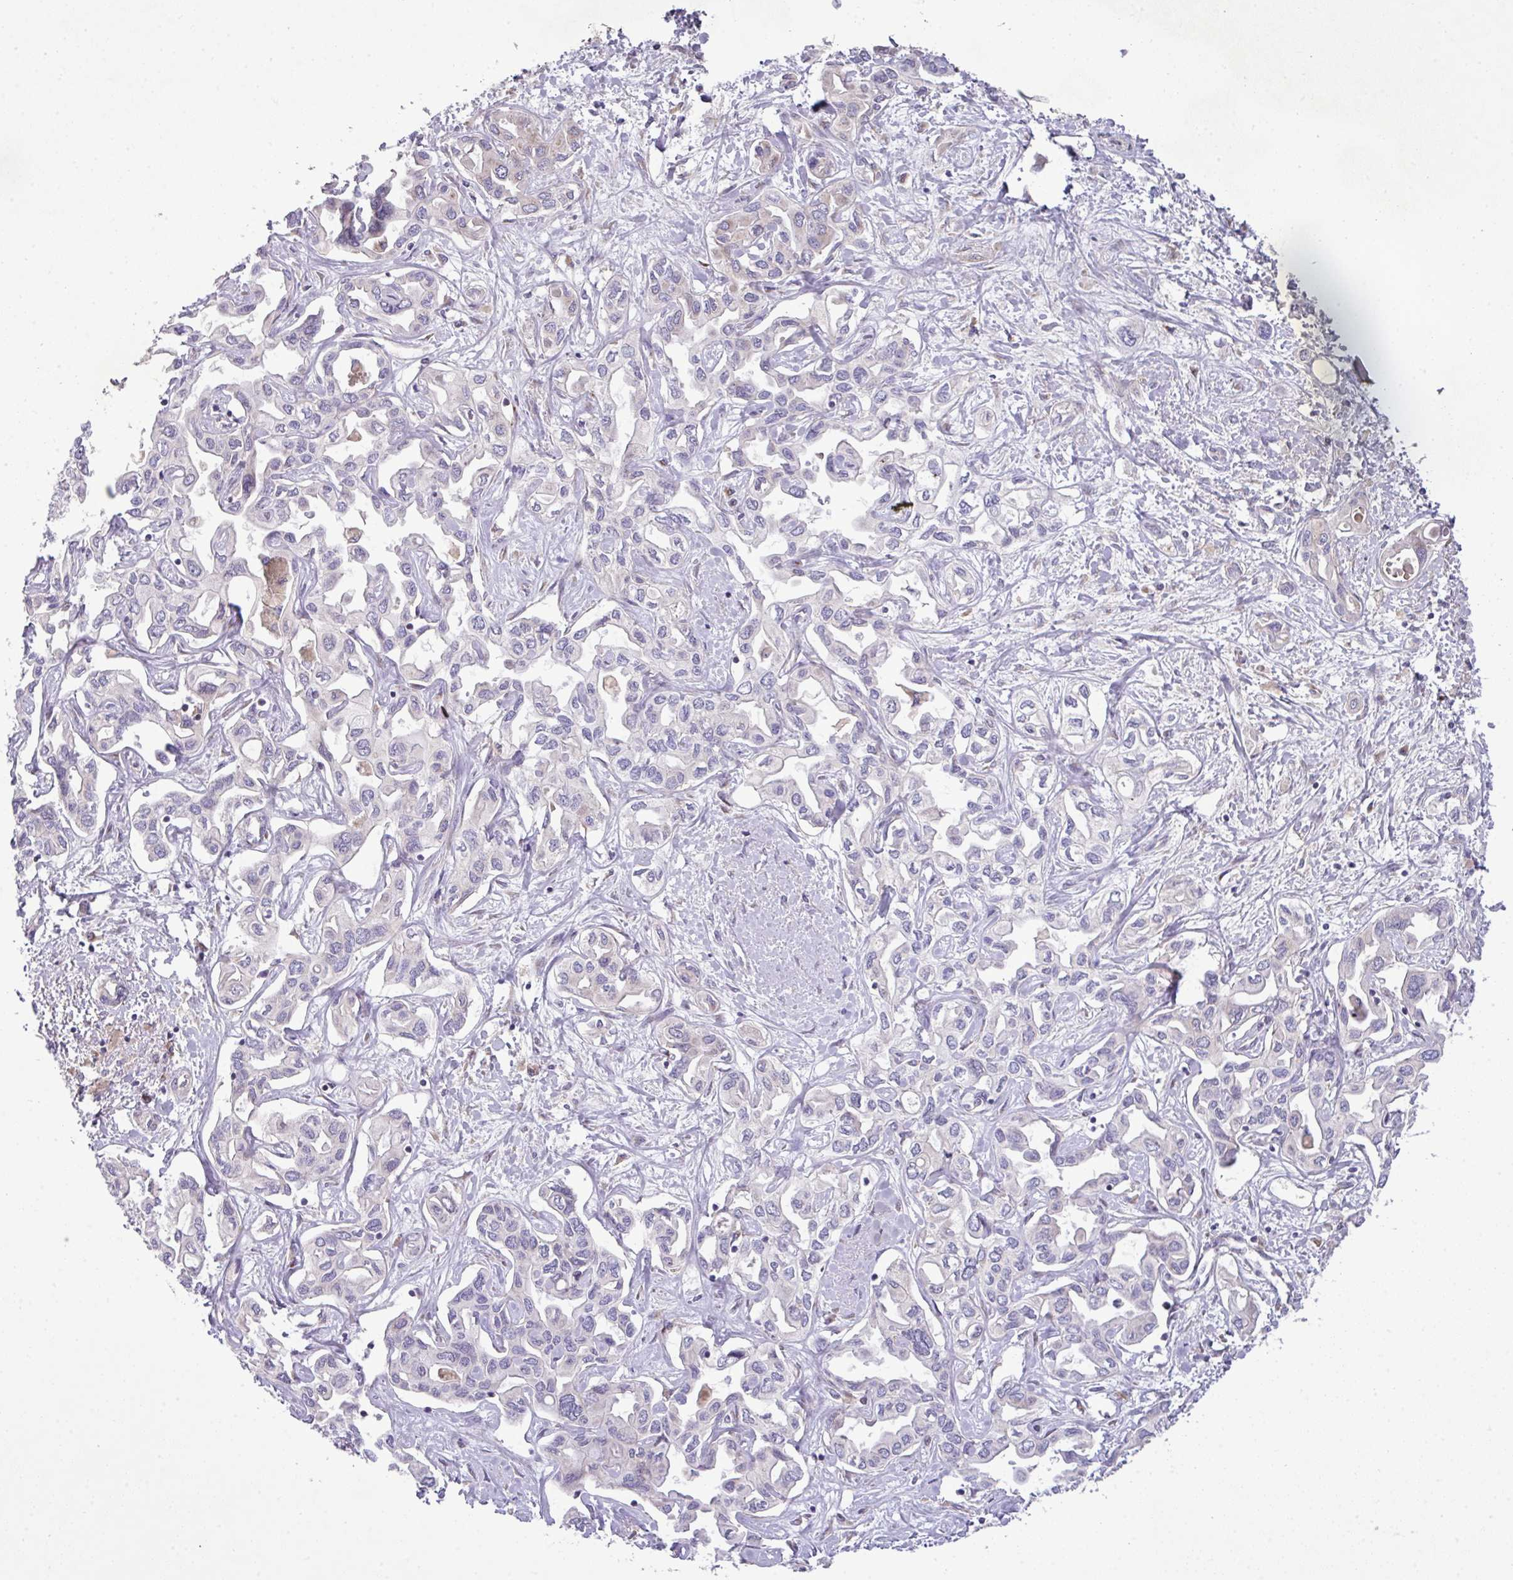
{"staining": {"intensity": "negative", "quantity": "none", "location": "none"}, "tissue": "liver cancer", "cell_type": "Tumor cells", "image_type": "cancer", "snomed": [{"axis": "morphology", "description": "Cholangiocarcinoma"}, {"axis": "topography", "description": "Liver"}], "caption": "An image of human liver cancer (cholangiocarcinoma) is negative for staining in tumor cells.", "gene": "VTI1A", "patient": {"sex": "female", "age": 64}}